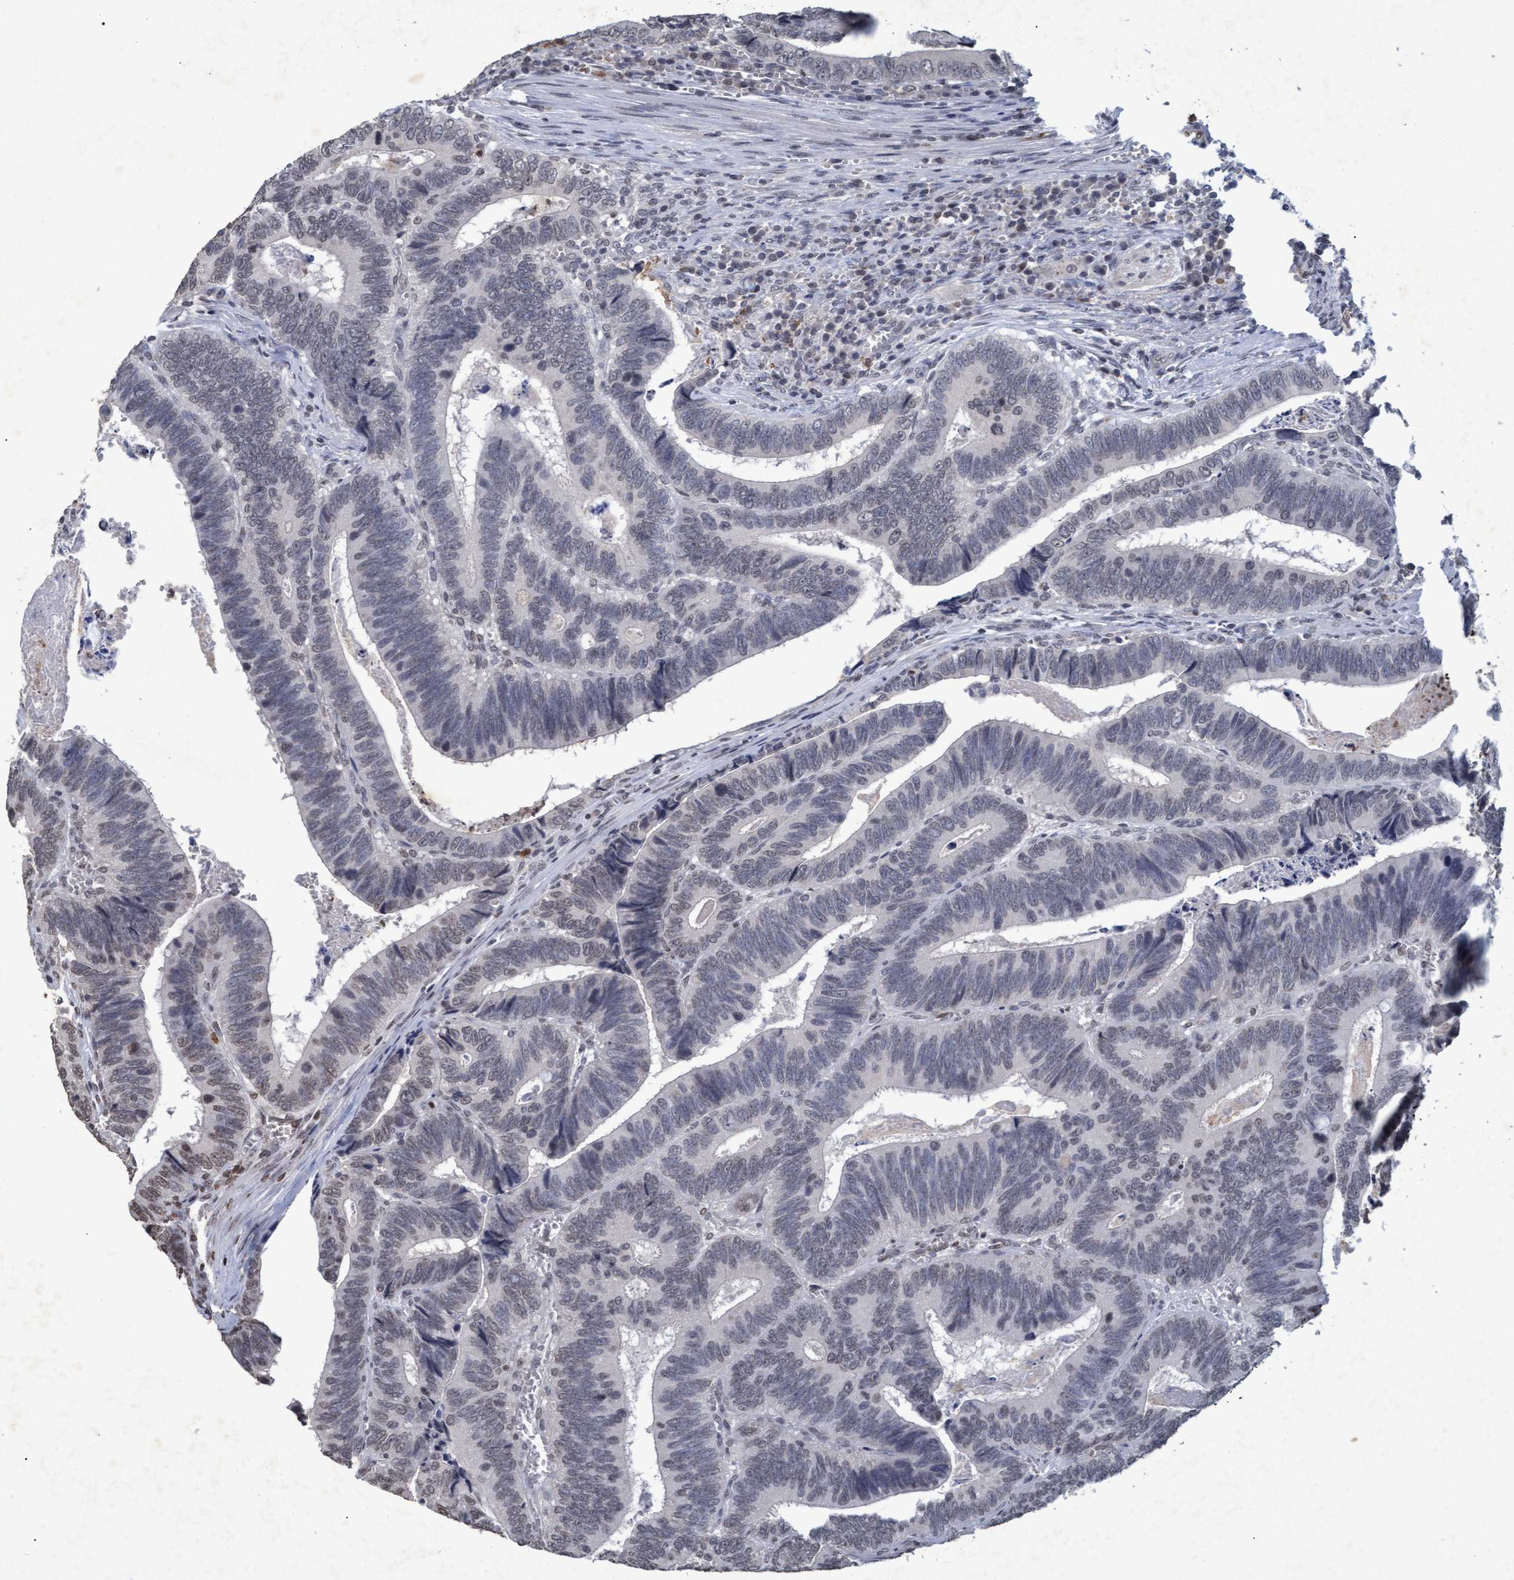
{"staining": {"intensity": "negative", "quantity": "none", "location": "none"}, "tissue": "colorectal cancer", "cell_type": "Tumor cells", "image_type": "cancer", "snomed": [{"axis": "morphology", "description": "Inflammation, NOS"}, {"axis": "morphology", "description": "Adenocarcinoma, NOS"}, {"axis": "topography", "description": "Colon"}], "caption": "An image of human colorectal cancer is negative for staining in tumor cells.", "gene": "GALC", "patient": {"sex": "male", "age": 72}}